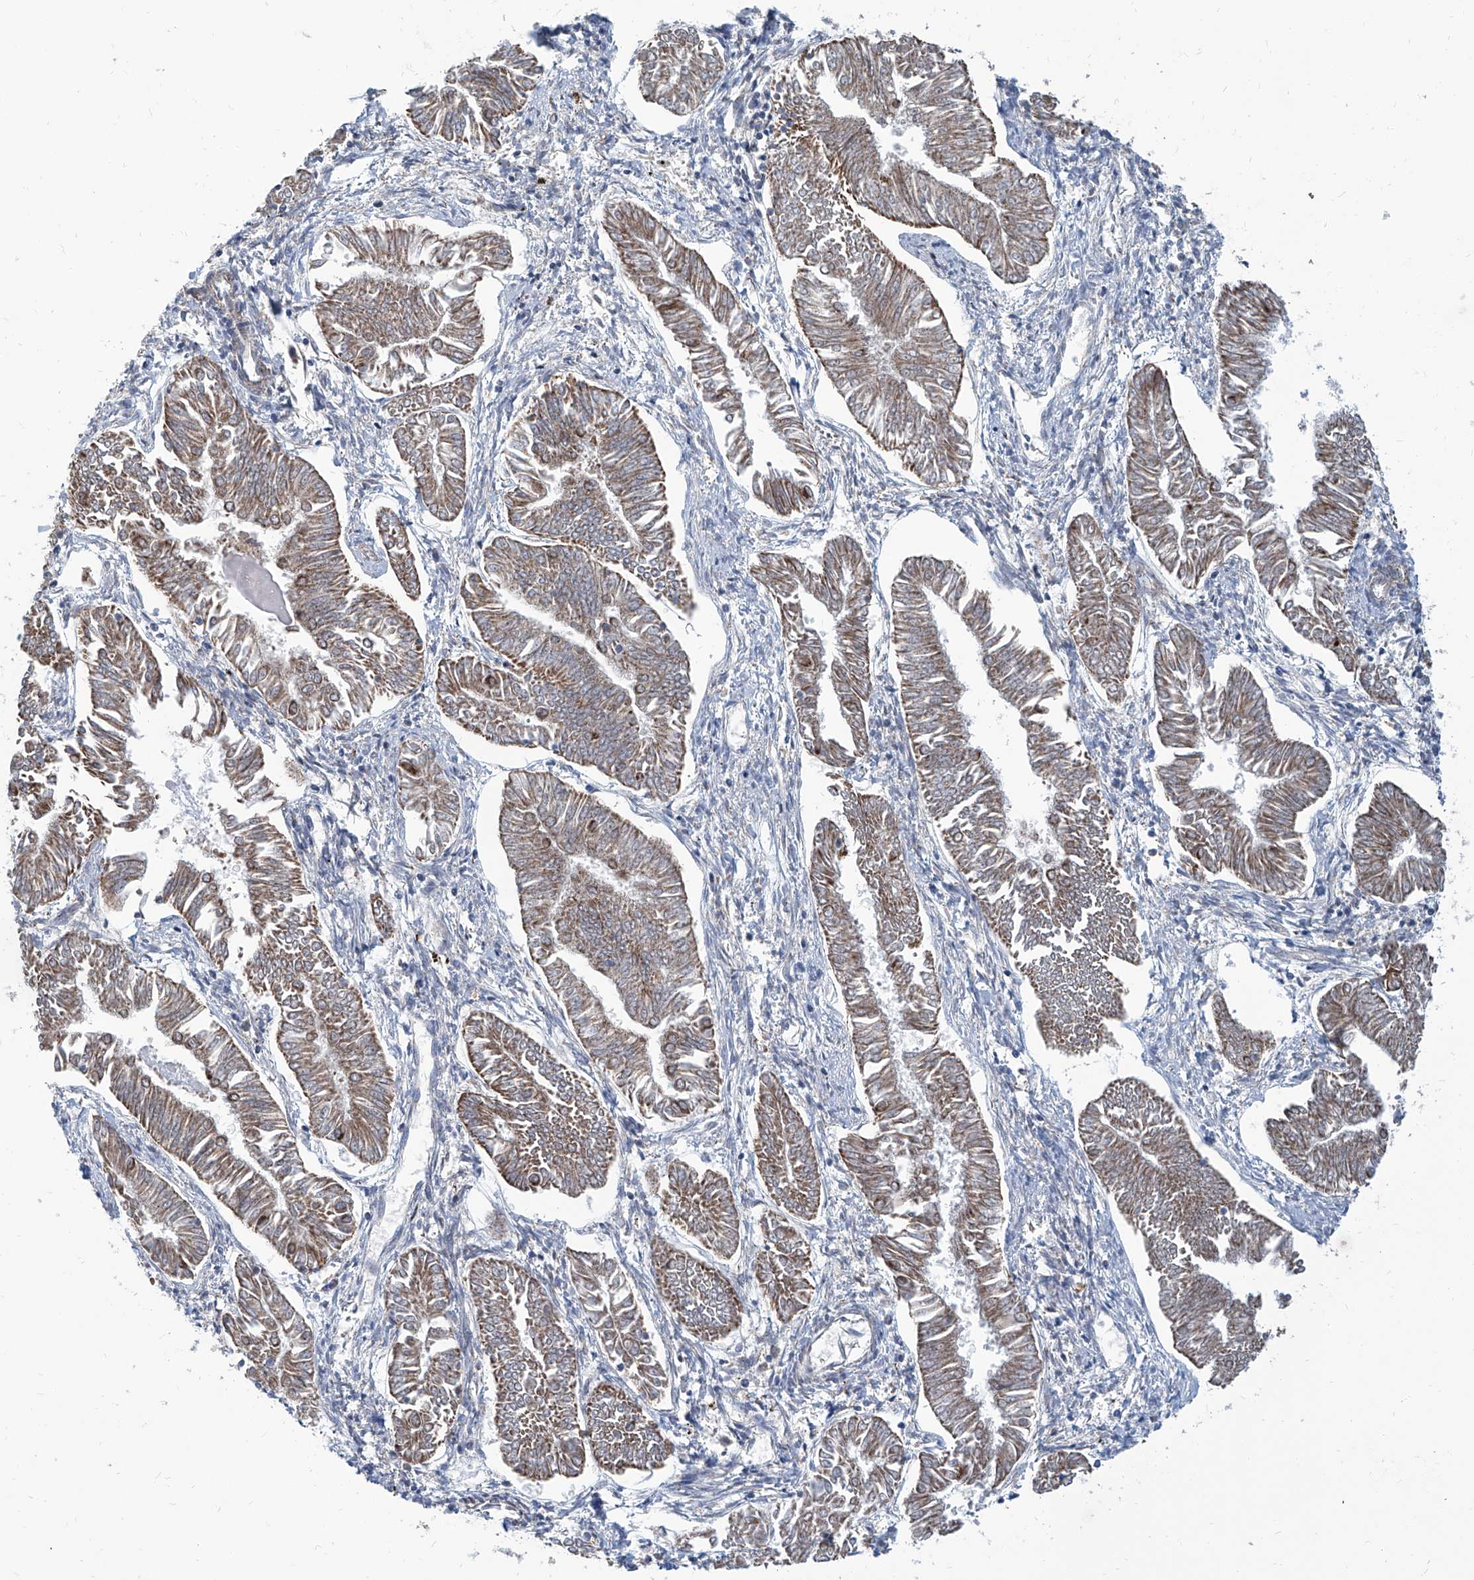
{"staining": {"intensity": "moderate", "quantity": ">75%", "location": "cytoplasmic/membranous"}, "tissue": "endometrial cancer", "cell_type": "Tumor cells", "image_type": "cancer", "snomed": [{"axis": "morphology", "description": "Adenocarcinoma, NOS"}, {"axis": "topography", "description": "Endometrium"}], "caption": "Moderate cytoplasmic/membranous expression for a protein is present in about >75% of tumor cells of endometrial adenocarcinoma using immunohistochemistry (IHC).", "gene": "USP48", "patient": {"sex": "female", "age": 53}}